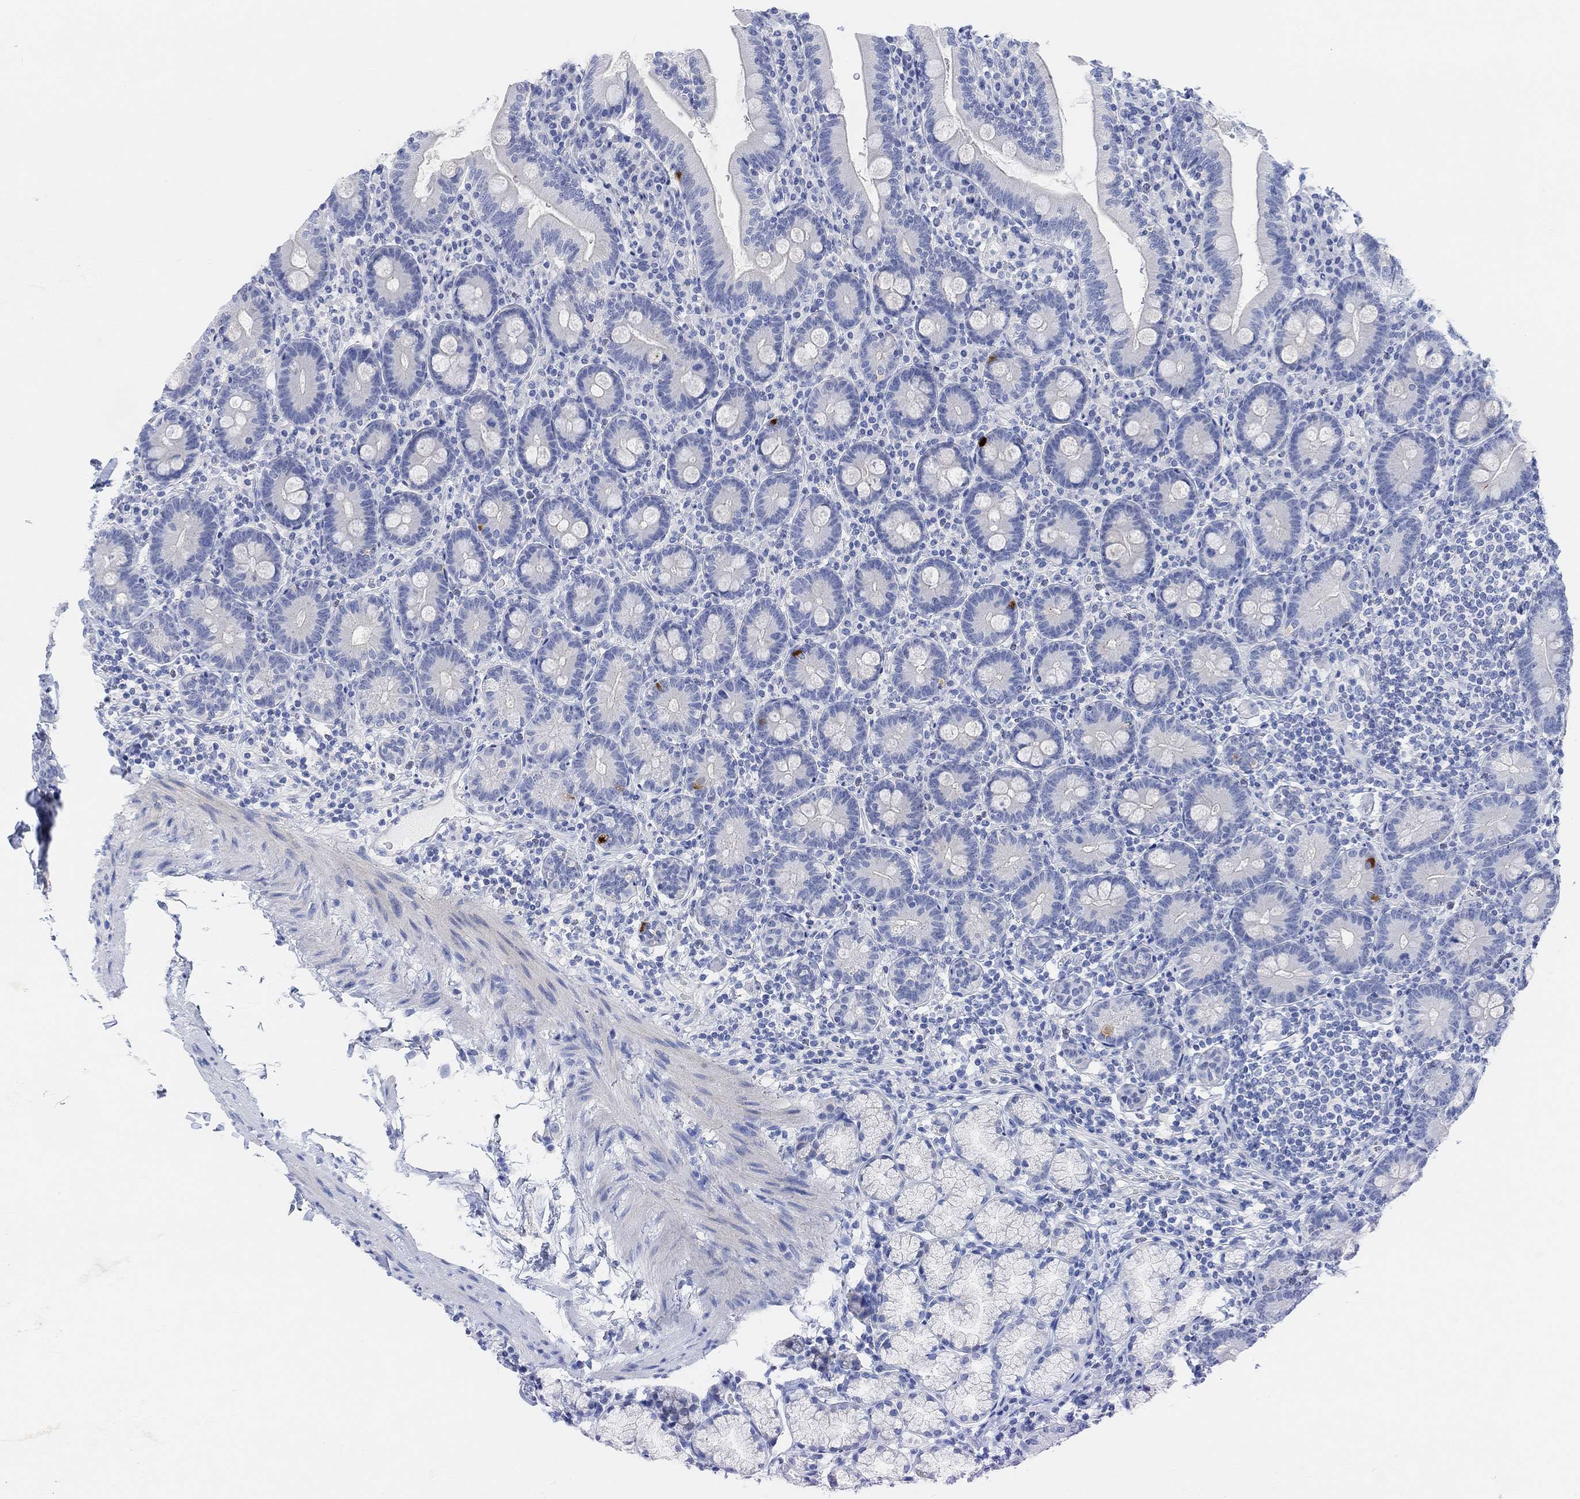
{"staining": {"intensity": "strong", "quantity": "<25%", "location": "cytoplasmic/membranous"}, "tissue": "duodenum", "cell_type": "Glandular cells", "image_type": "normal", "snomed": [{"axis": "morphology", "description": "Normal tissue, NOS"}, {"axis": "topography", "description": "Duodenum"}], "caption": "Strong cytoplasmic/membranous expression for a protein is identified in about <25% of glandular cells of normal duodenum using immunohistochemistry.", "gene": "ENO4", "patient": {"sex": "female", "age": 67}}